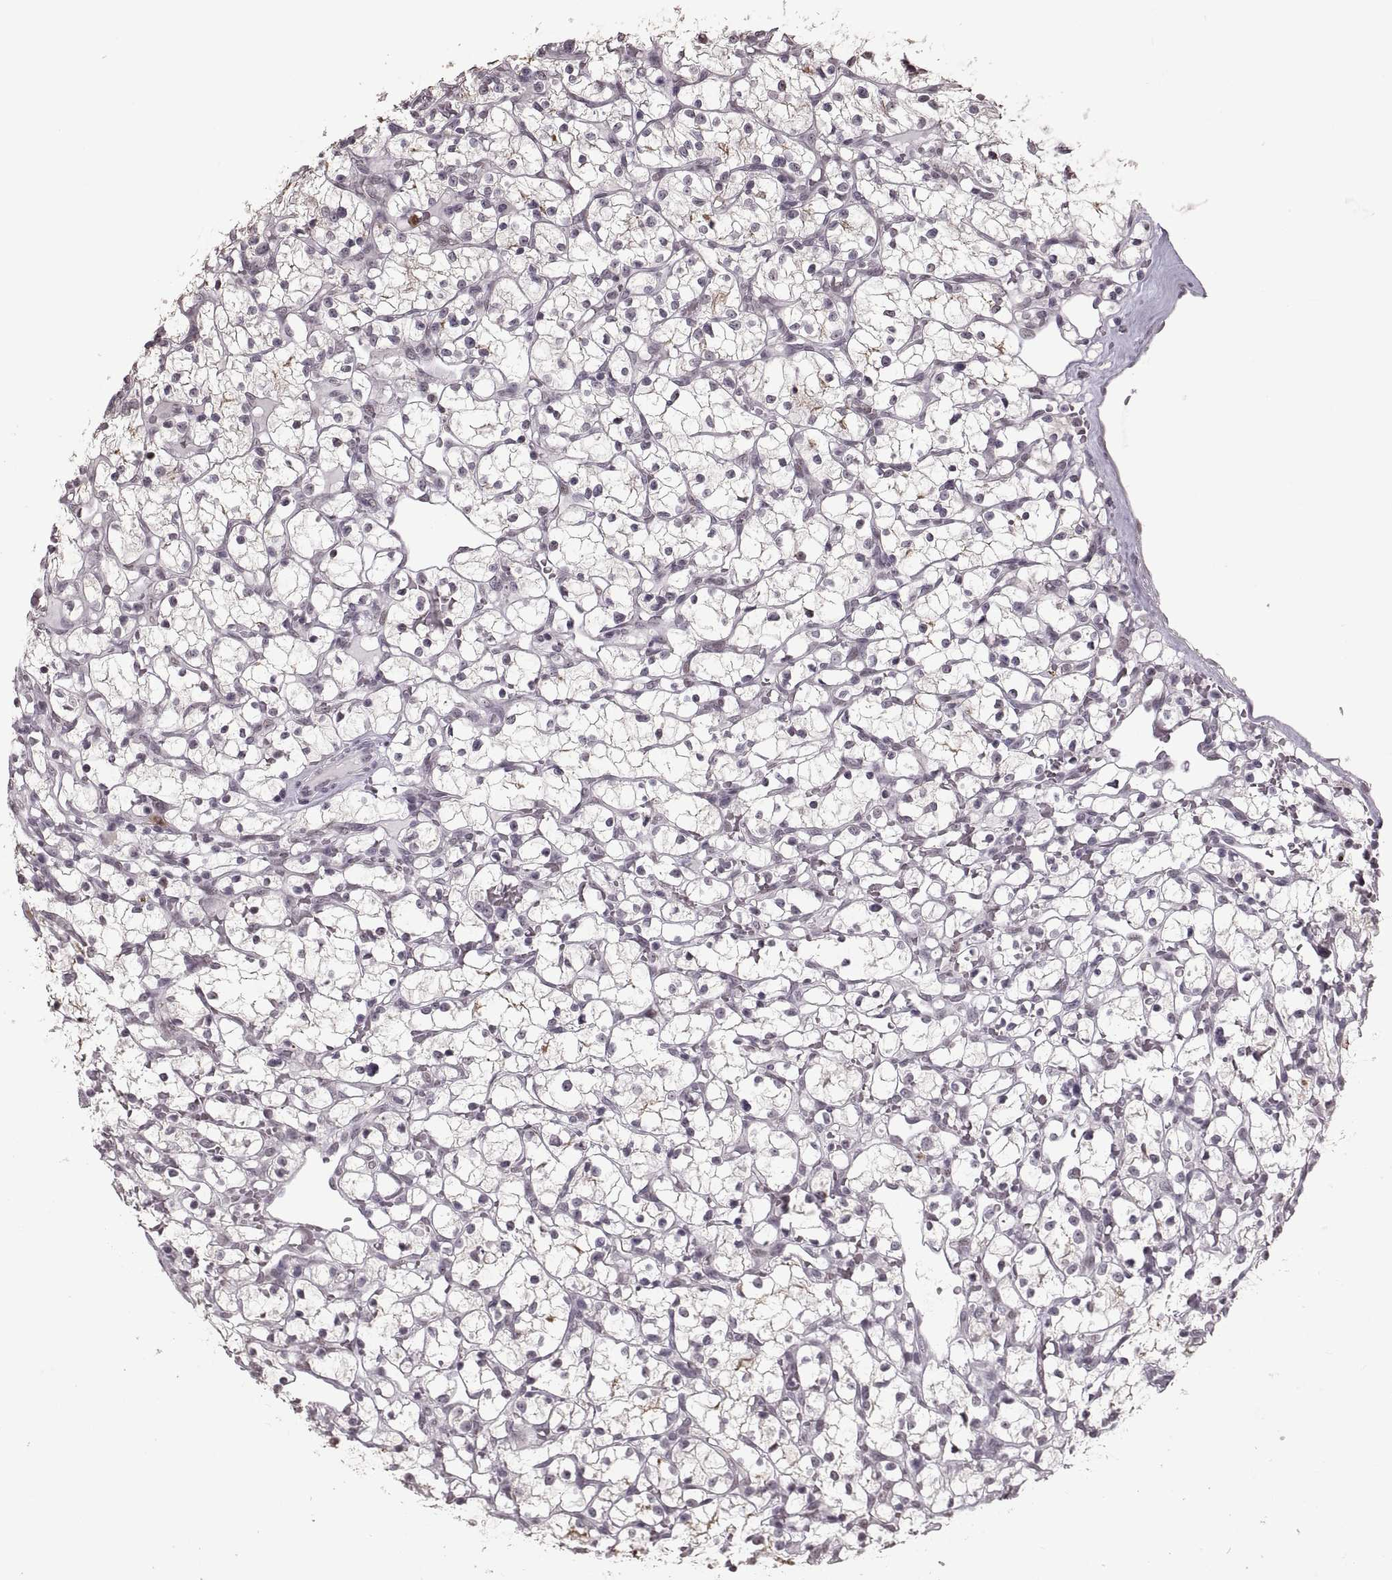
{"staining": {"intensity": "negative", "quantity": "none", "location": "none"}, "tissue": "renal cancer", "cell_type": "Tumor cells", "image_type": "cancer", "snomed": [{"axis": "morphology", "description": "Adenocarcinoma, NOS"}, {"axis": "topography", "description": "Kidney"}], "caption": "A high-resolution micrograph shows IHC staining of renal cancer (adenocarcinoma), which shows no significant expression in tumor cells. (DAB immunohistochemistry (IHC) with hematoxylin counter stain).", "gene": "PALS1", "patient": {"sex": "female", "age": 64}}